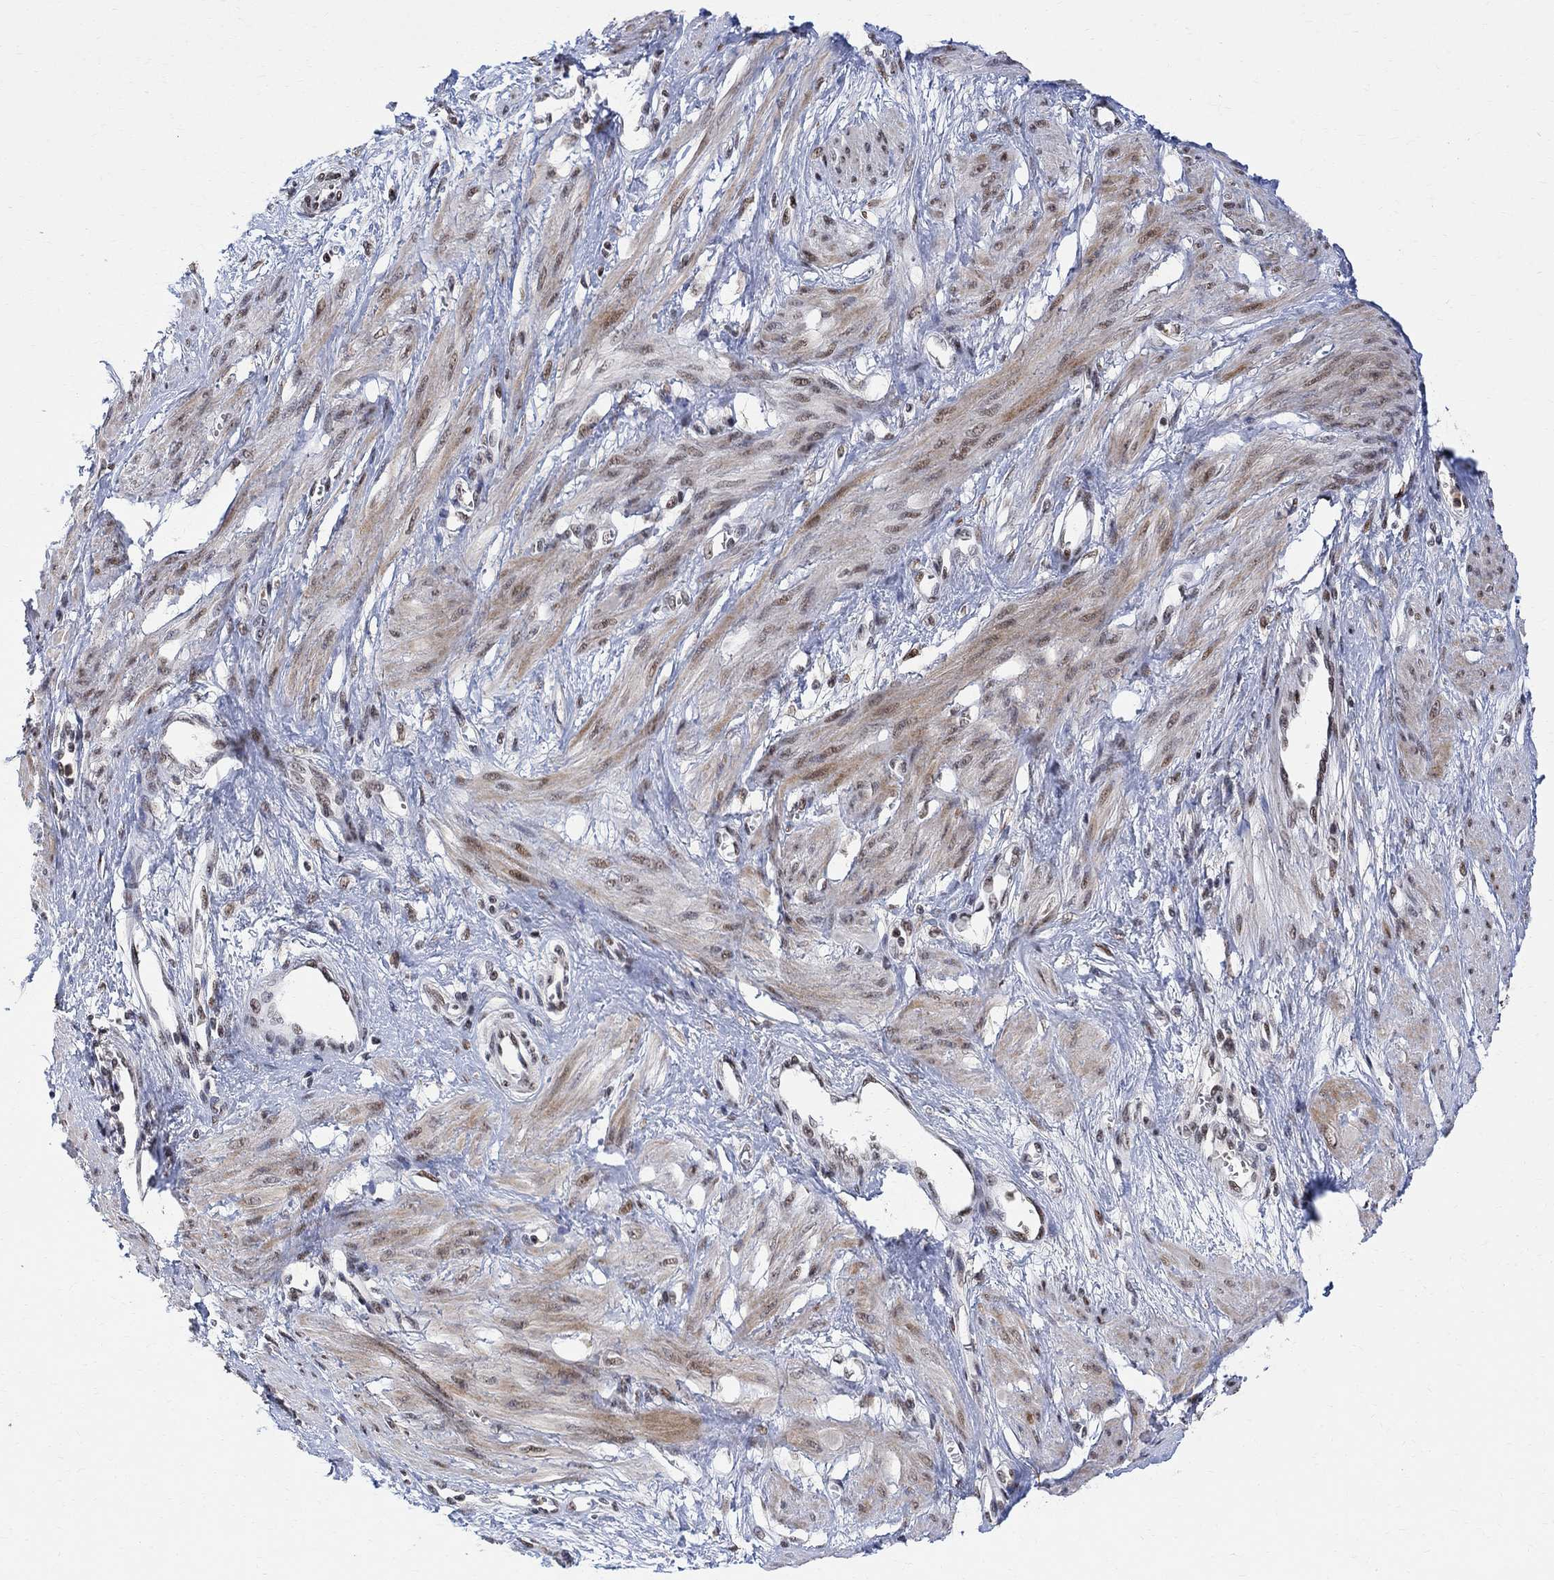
{"staining": {"intensity": "strong", "quantity": "<25%", "location": "nuclear"}, "tissue": "smooth muscle", "cell_type": "Smooth muscle cells", "image_type": "normal", "snomed": [{"axis": "morphology", "description": "Normal tissue, NOS"}, {"axis": "topography", "description": "Smooth muscle"}, {"axis": "topography", "description": "Uterus"}], "caption": "Protein expression by immunohistochemistry (IHC) displays strong nuclear positivity in about <25% of smooth muscle cells in unremarkable smooth muscle.", "gene": "E4F1", "patient": {"sex": "female", "age": 39}}